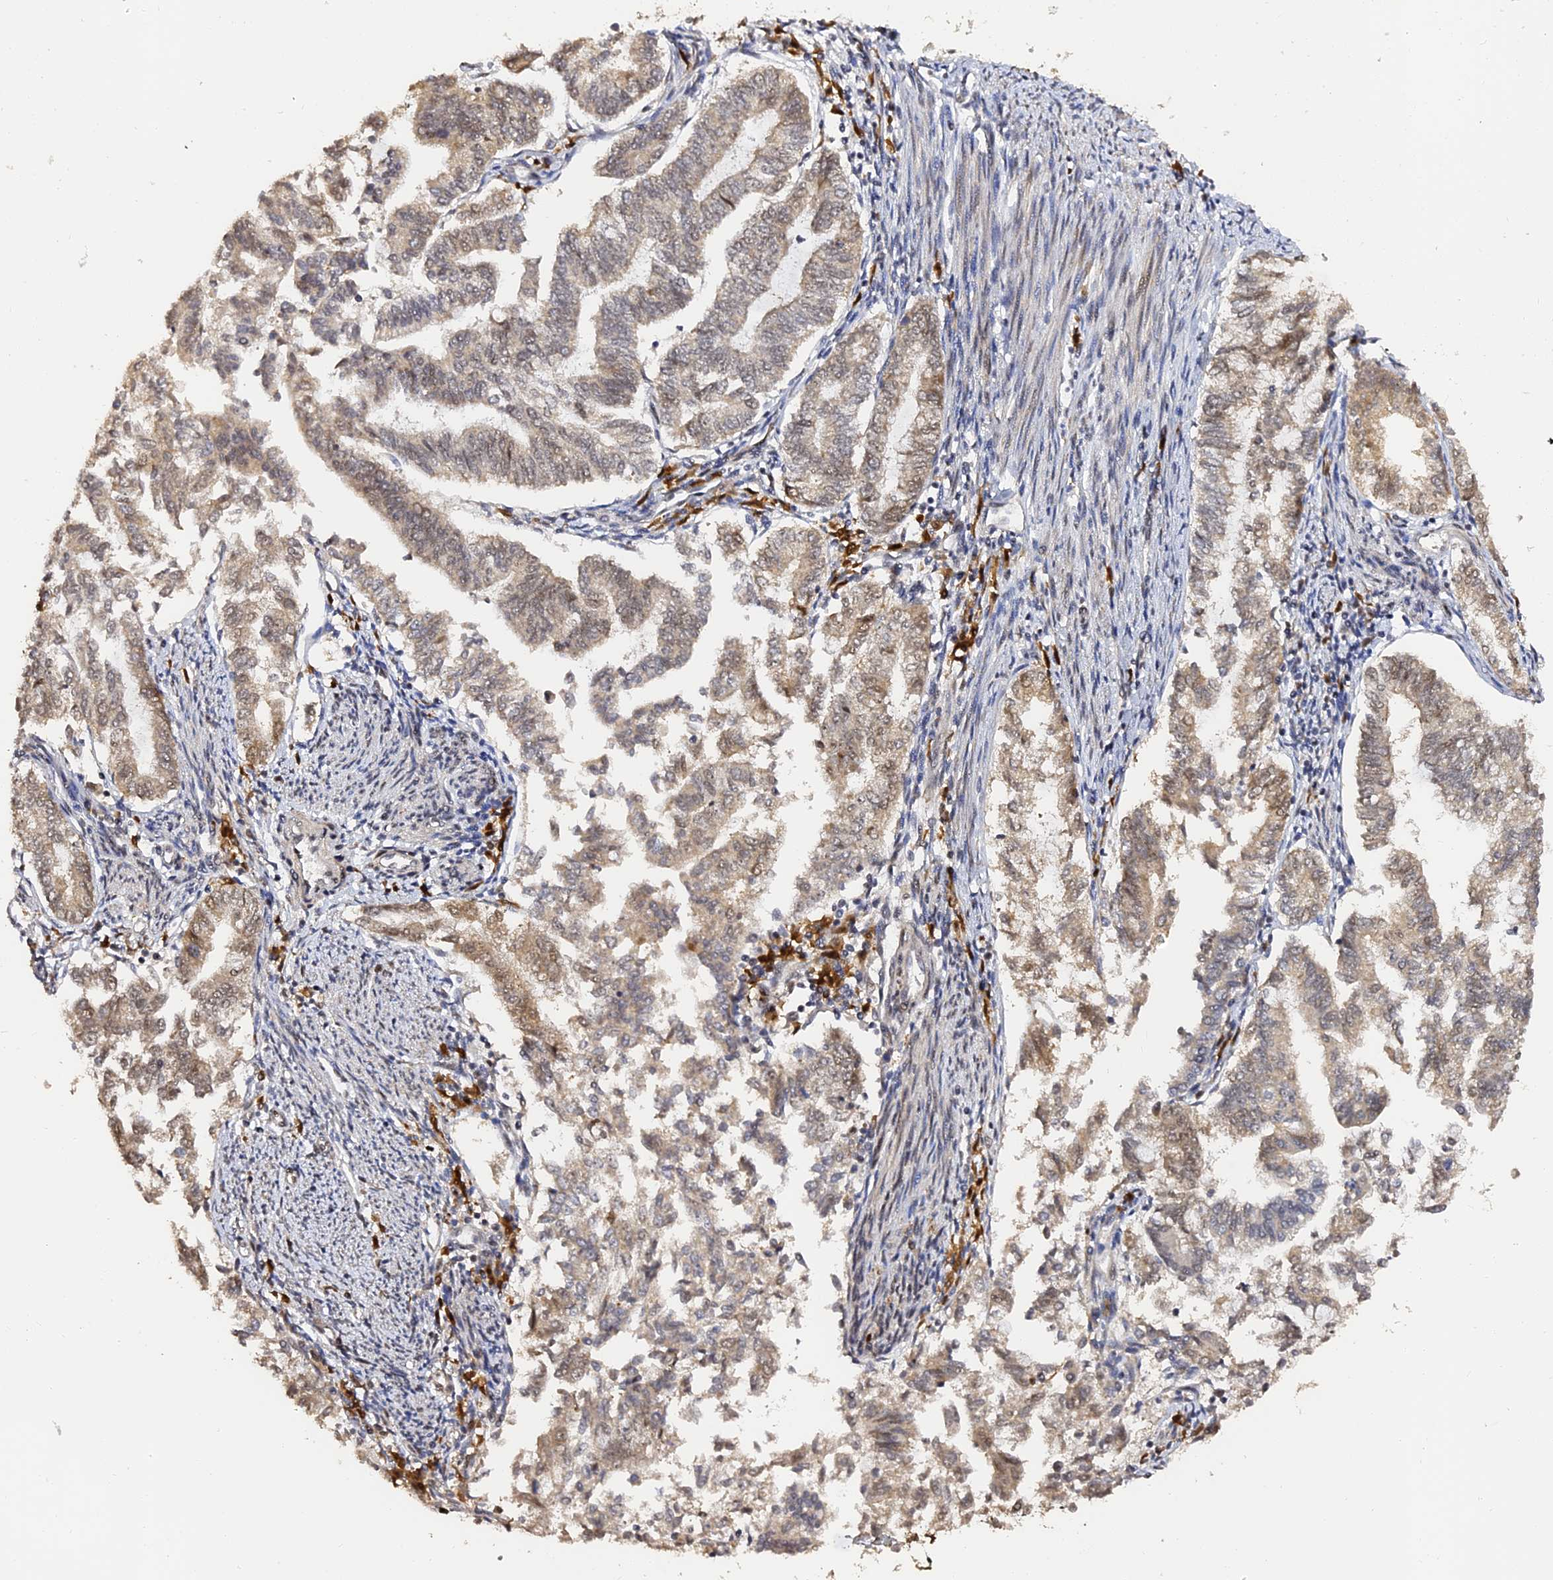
{"staining": {"intensity": "moderate", "quantity": "25%-75%", "location": "cytoplasmic/membranous,nuclear"}, "tissue": "endometrial cancer", "cell_type": "Tumor cells", "image_type": "cancer", "snomed": [{"axis": "morphology", "description": "Adenocarcinoma, NOS"}, {"axis": "topography", "description": "Endometrium"}], "caption": "Immunohistochemical staining of endometrial cancer shows medium levels of moderate cytoplasmic/membranous and nuclear staining in about 25%-75% of tumor cells. The protein of interest is stained brown, and the nuclei are stained in blue (DAB (3,3'-diaminobenzidine) IHC with brightfield microscopy, high magnification).", "gene": "MCRS1", "patient": {"sex": "female", "age": 79}}